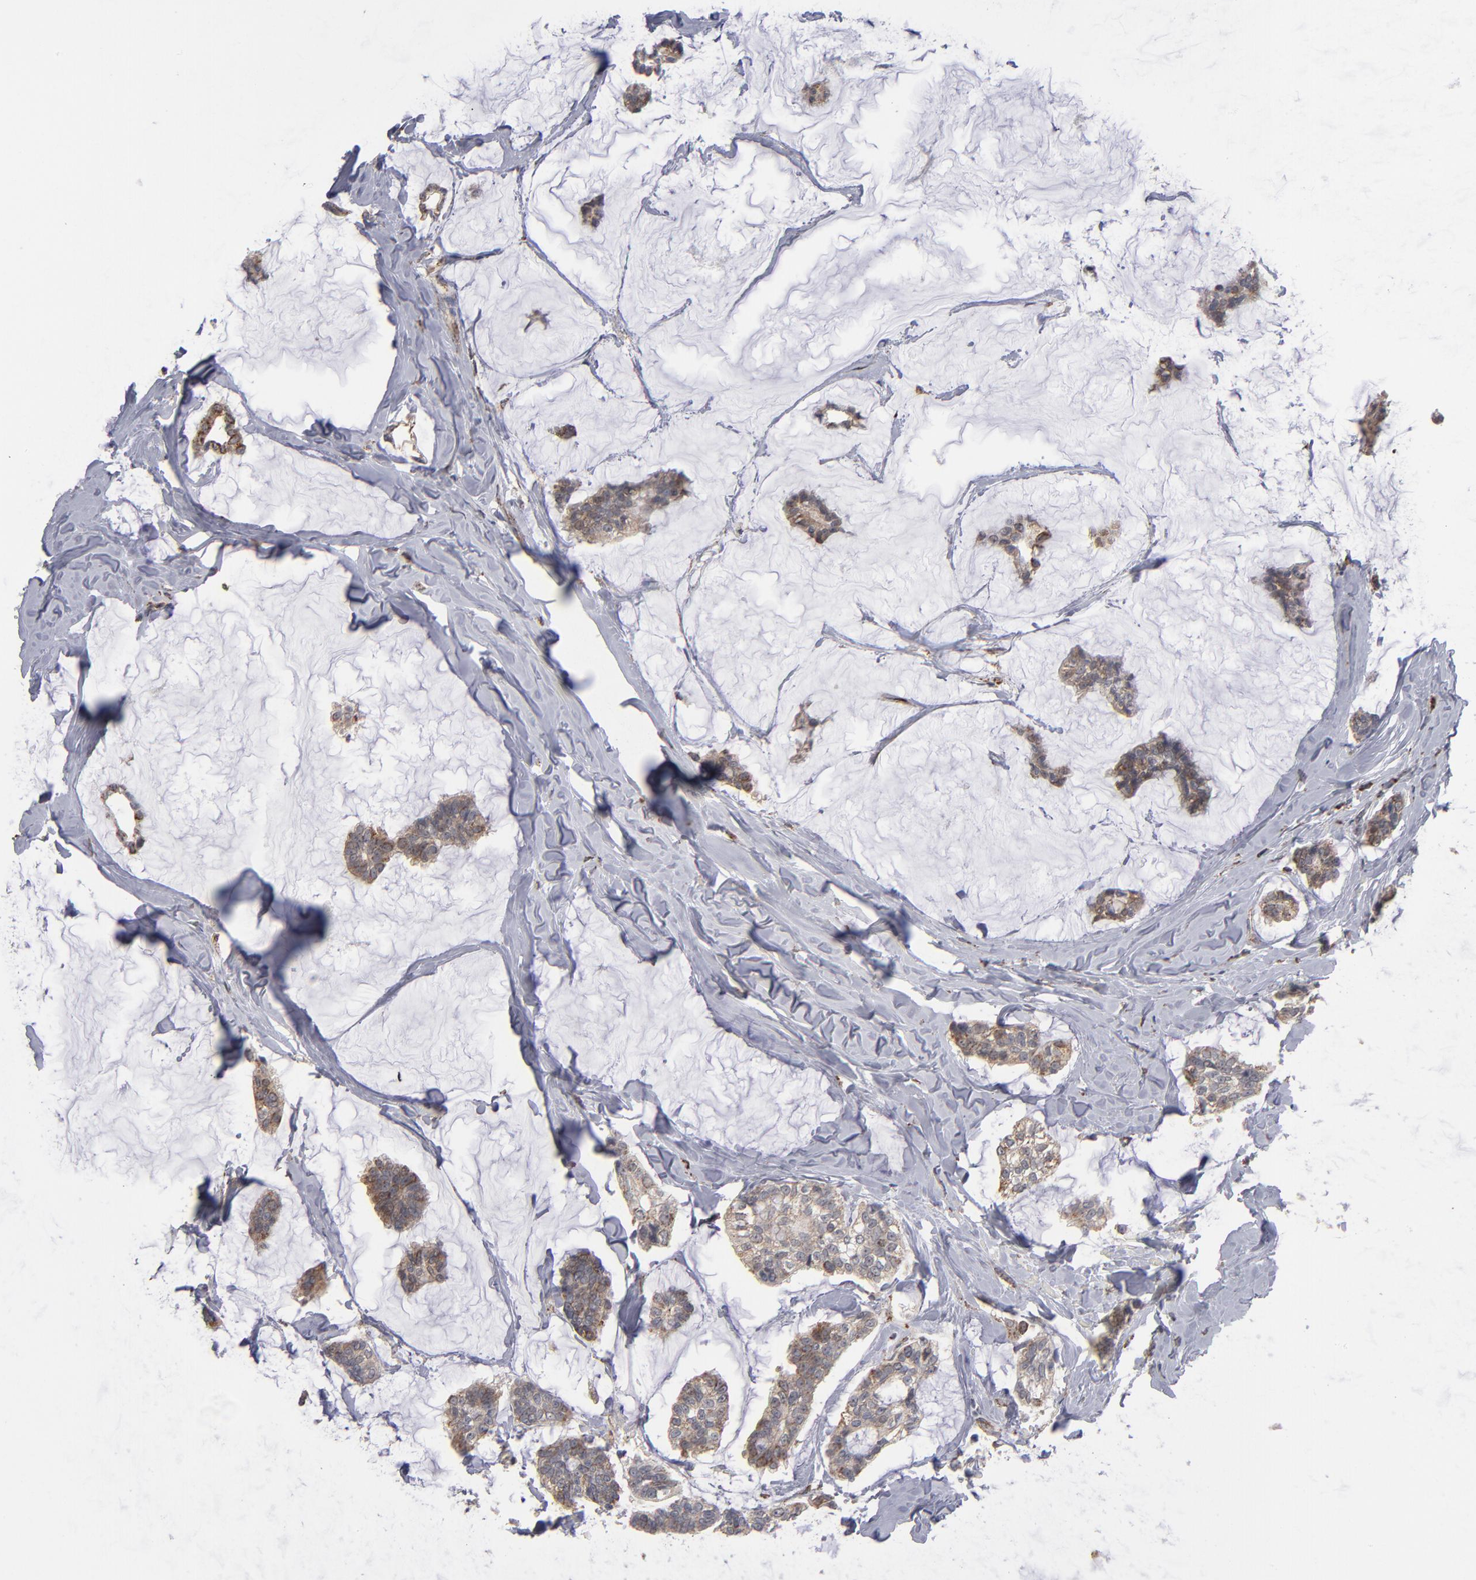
{"staining": {"intensity": "weak", "quantity": ">75%", "location": "cytoplasmic/membranous"}, "tissue": "breast cancer", "cell_type": "Tumor cells", "image_type": "cancer", "snomed": [{"axis": "morphology", "description": "Duct carcinoma"}, {"axis": "topography", "description": "Breast"}], "caption": "A low amount of weak cytoplasmic/membranous positivity is seen in about >75% of tumor cells in breast invasive ductal carcinoma tissue. The protein of interest is stained brown, and the nuclei are stained in blue (DAB (3,3'-diaminobenzidine) IHC with brightfield microscopy, high magnification).", "gene": "MIPOL1", "patient": {"sex": "female", "age": 93}}